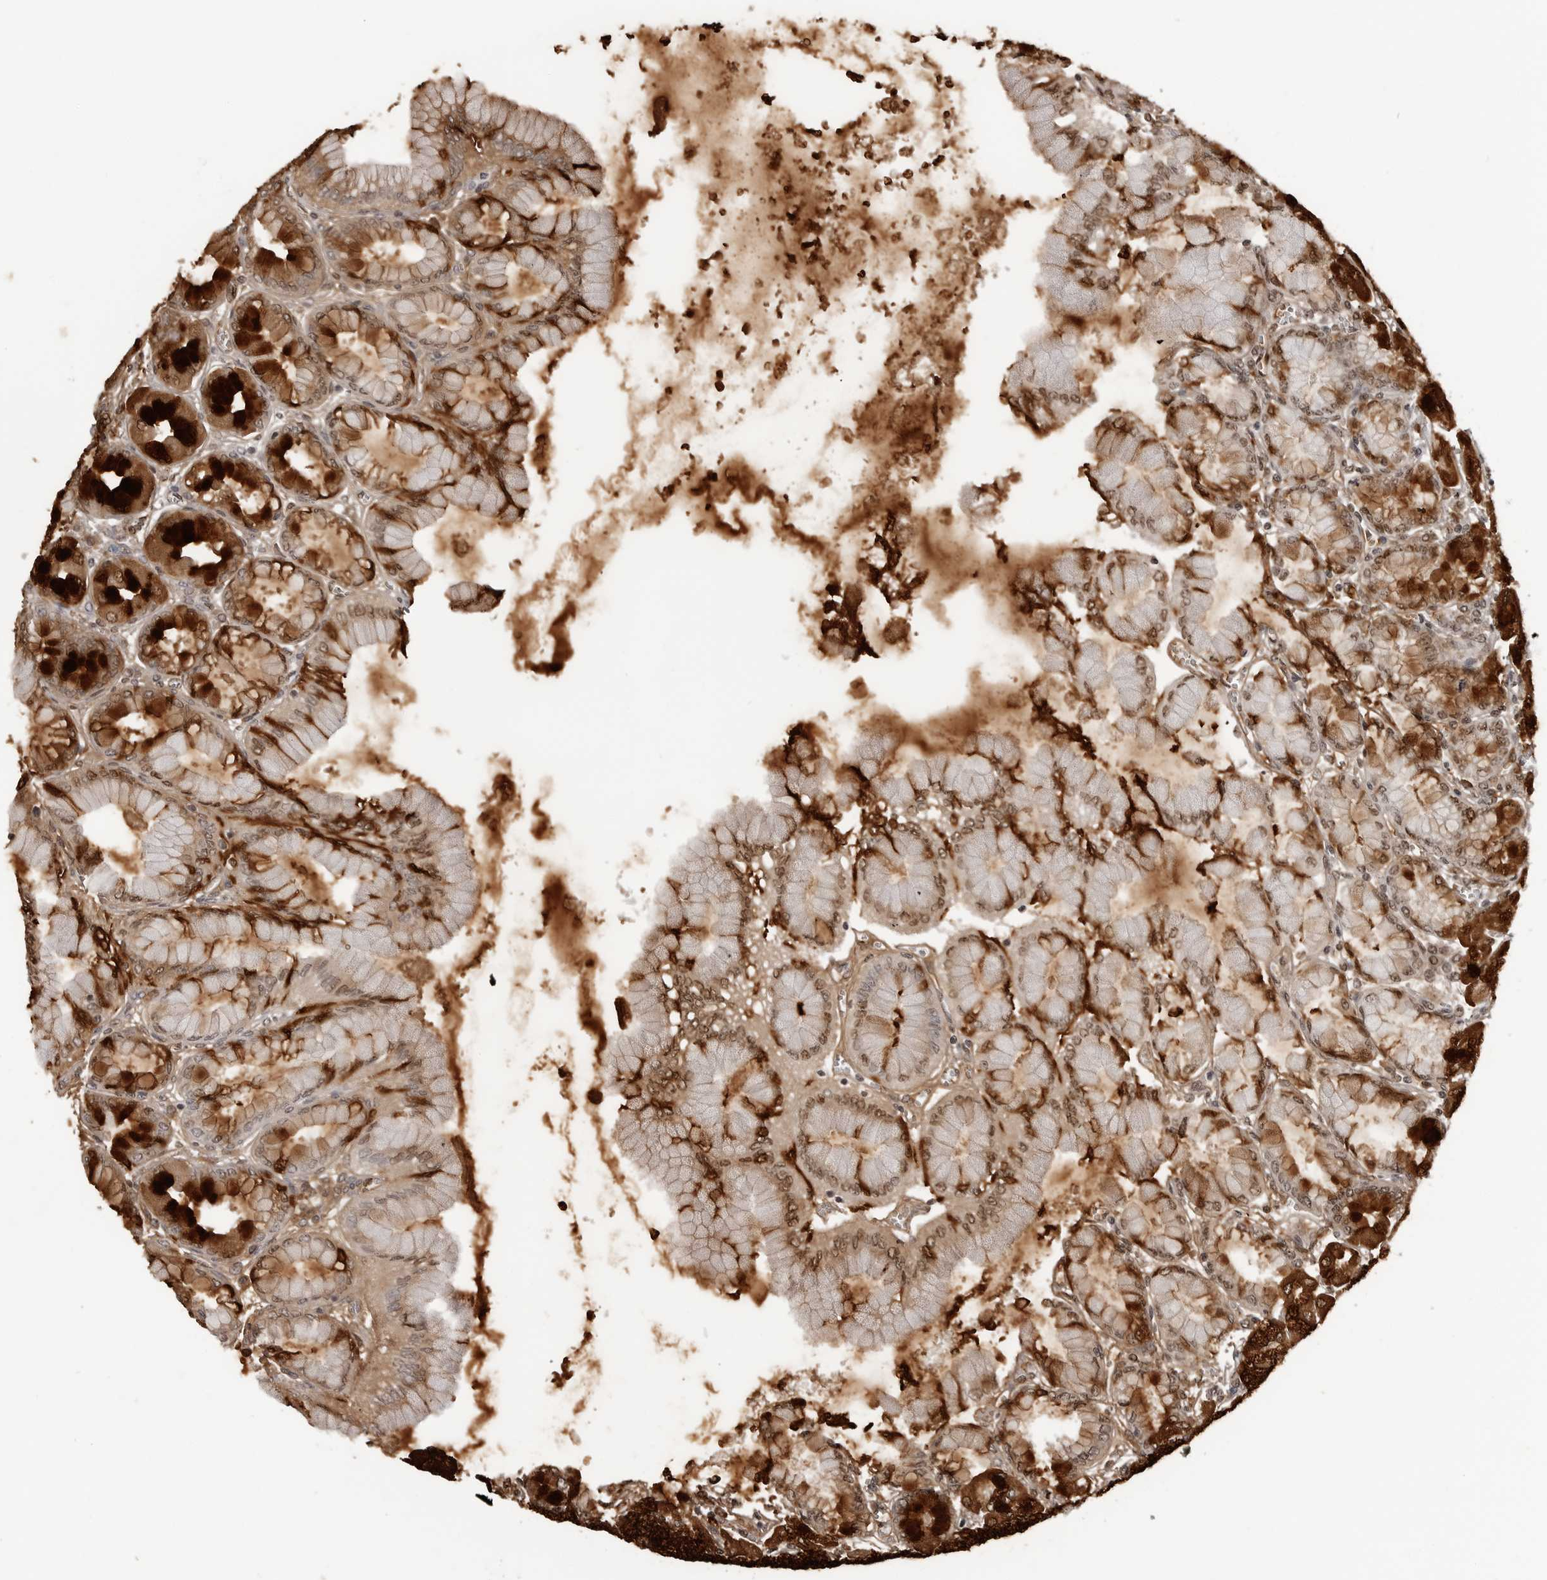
{"staining": {"intensity": "strong", "quantity": "25%-75%", "location": "cytoplasmic/membranous,nuclear"}, "tissue": "stomach", "cell_type": "Glandular cells", "image_type": "normal", "snomed": [{"axis": "morphology", "description": "Normal tissue, NOS"}, {"axis": "topography", "description": "Stomach, upper"}], "caption": "Stomach stained with DAB IHC shows high levels of strong cytoplasmic/membranous,nuclear staining in approximately 25%-75% of glandular cells.", "gene": "PGA3", "patient": {"sex": "female", "age": 56}}